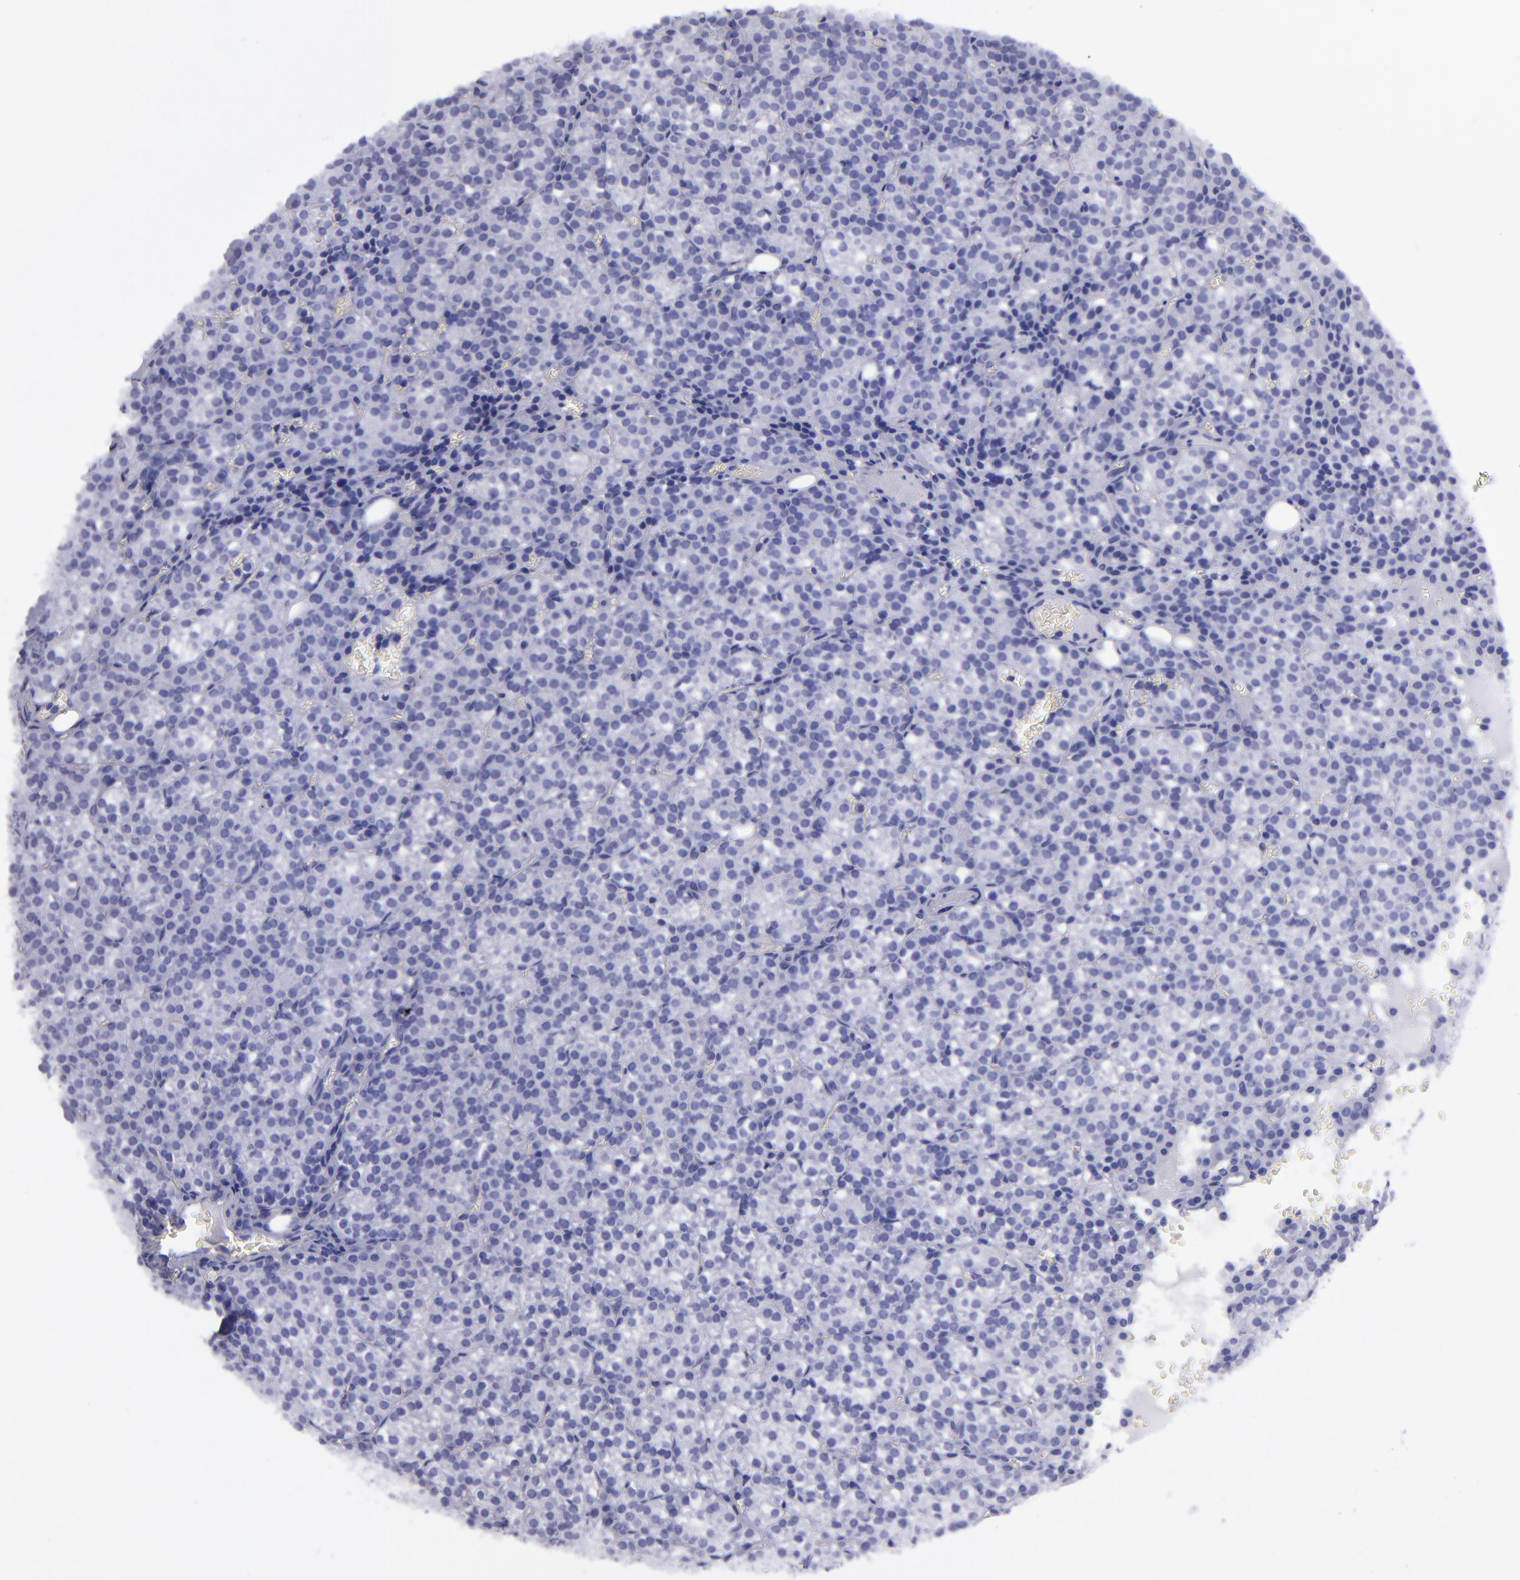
{"staining": {"intensity": "negative", "quantity": "none", "location": "none"}, "tissue": "parathyroid gland", "cell_type": "Glandular cells", "image_type": "normal", "snomed": [{"axis": "morphology", "description": "Normal tissue, NOS"}, {"axis": "topography", "description": "Parathyroid gland"}], "caption": "Immunohistochemical staining of unremarkable parathyroid gland reveals no significant positivity in glandular cells.", "gene": "EFCAB13", "patient": {"sex": "female", "age": 17}}